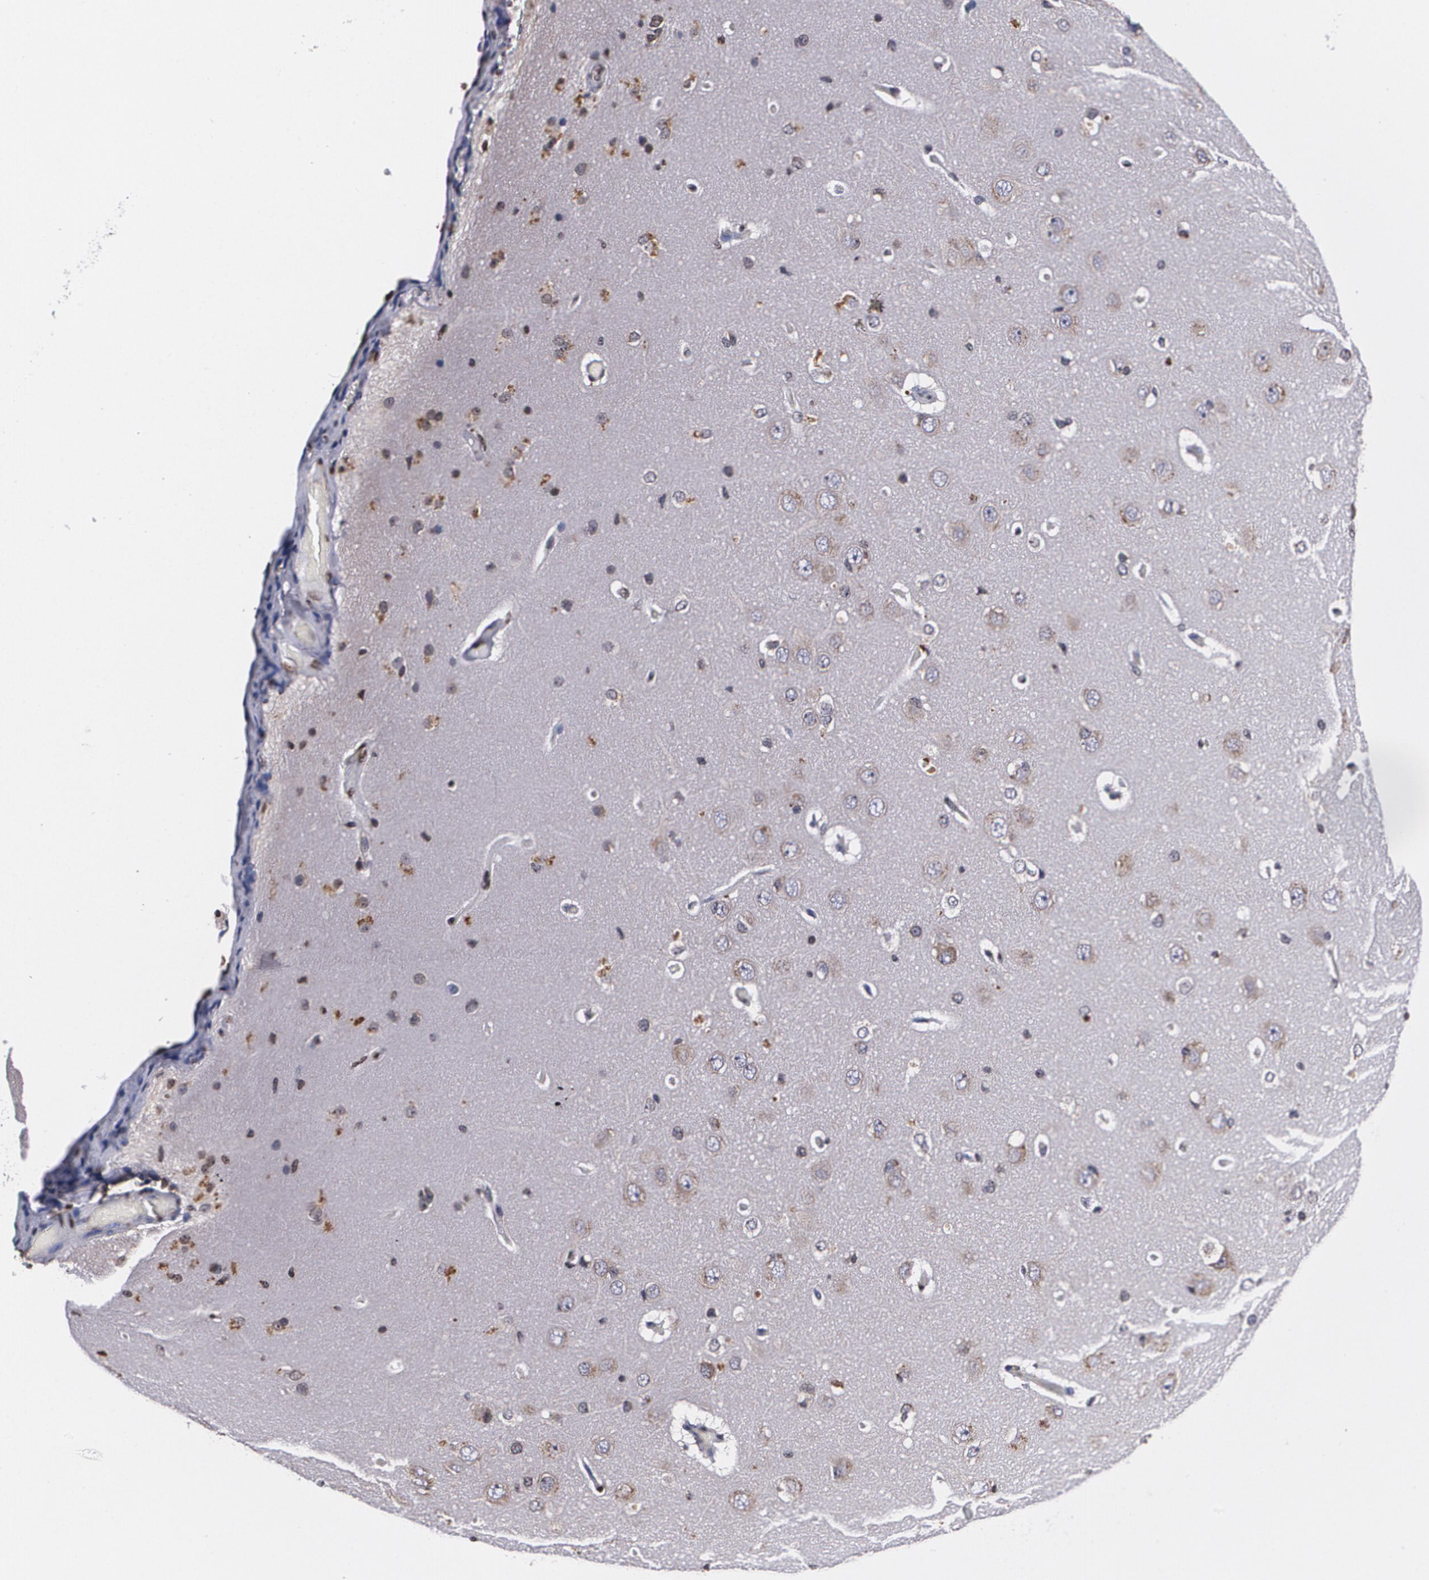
{"staining": {"intensity": "weak", "quantity": "25%-75%", "location": "cytoplasmic/membranous"}, "tissue": "cerebral cortex", "cell_type": "Endothelial cells", "image_type": "normal", "snomed": [{"axis": "morphology", "description": "Normal tissue, NOS"}, {"axis": "topography", "description": "Cerebral cortex"}], "caption": "Immunohistochemistry of unremarkable human cerebral cortex reveals low levels of weak cytoplasmic/membranous expression in about 25%-75% of endothelial cells.", "gene": "MVP", "patient": {"sex": "female", "age": 45}}